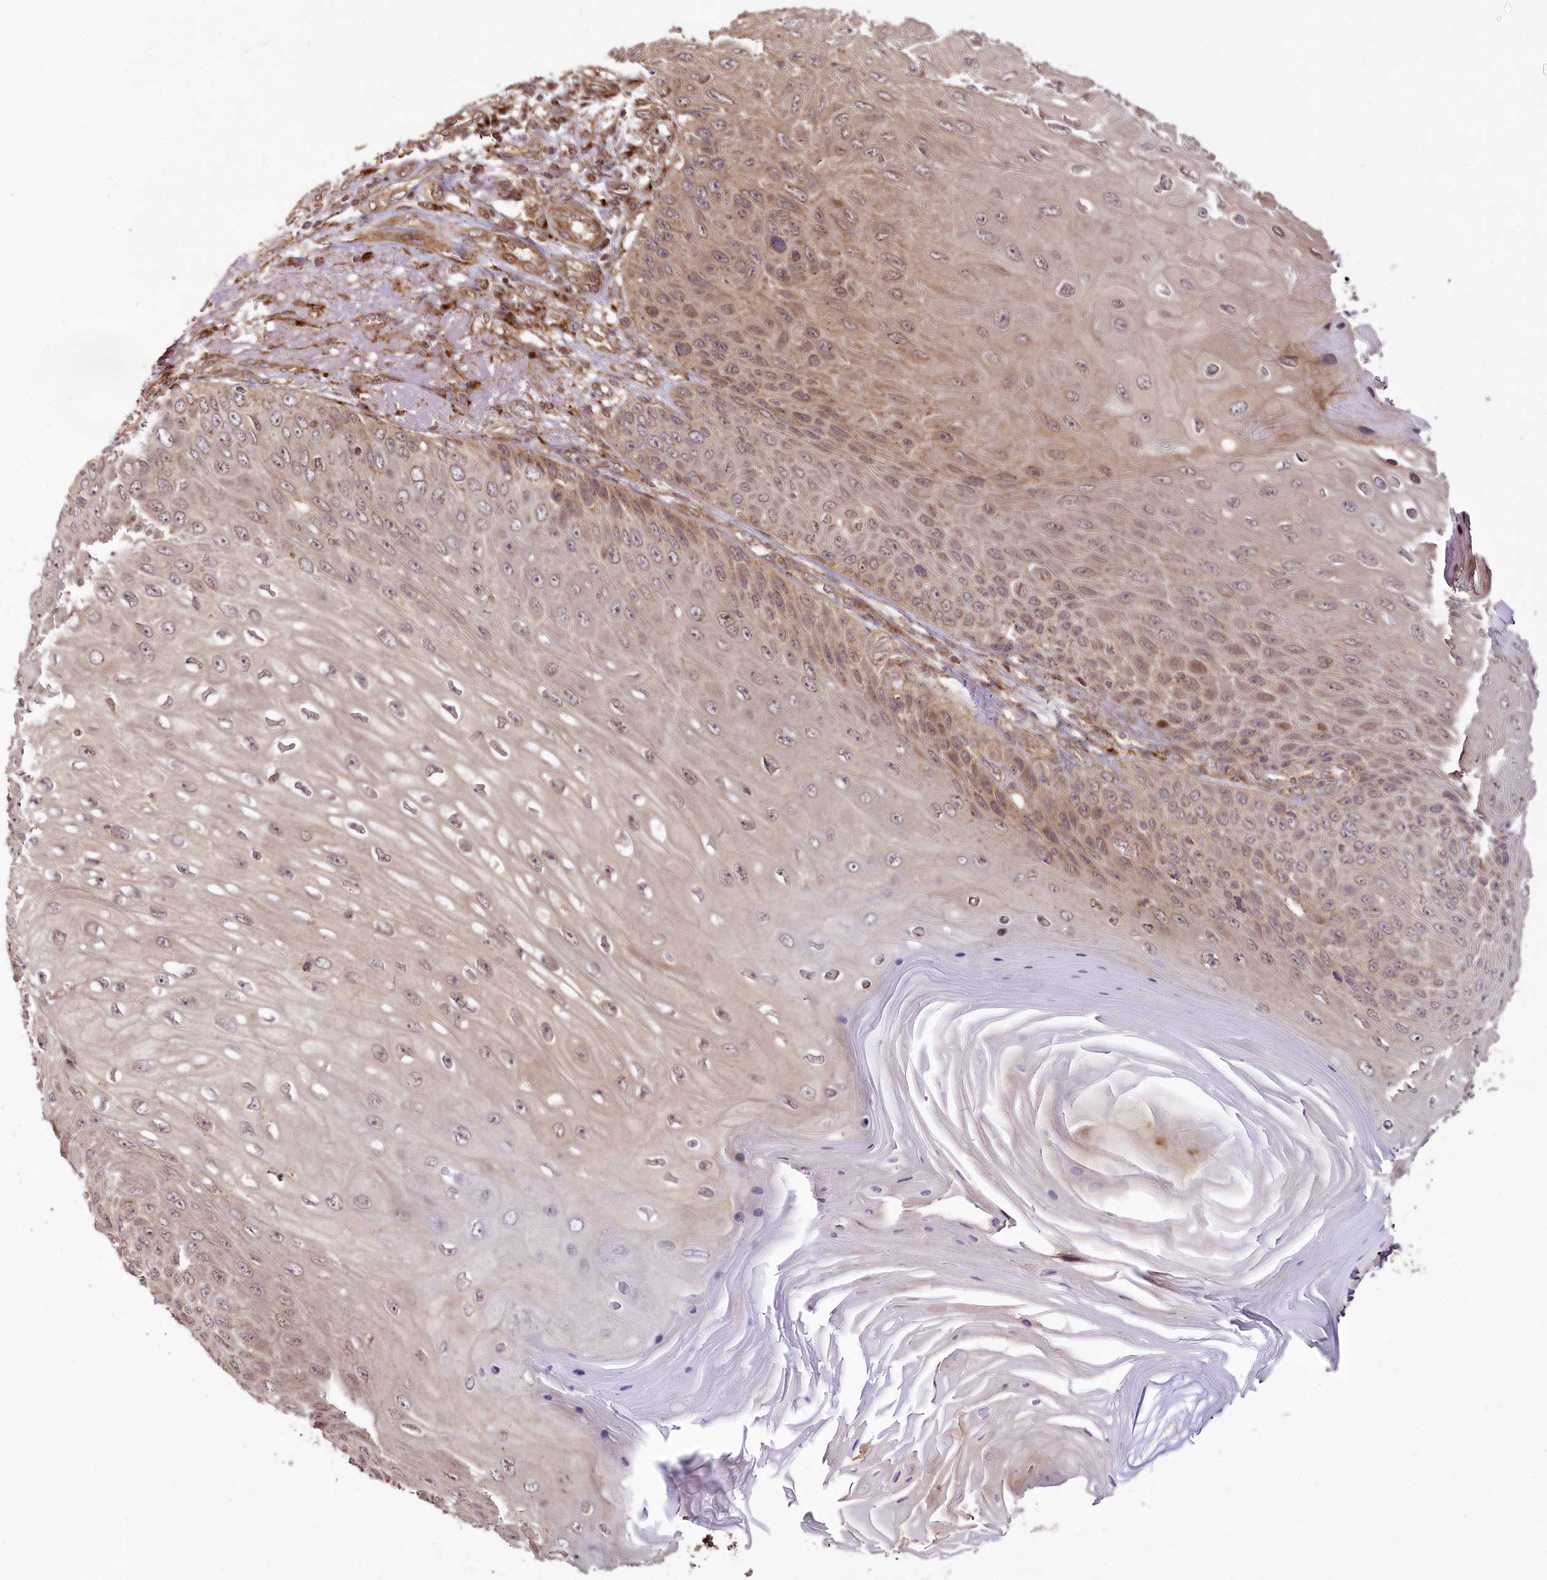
{"staining": {"intensity": "moderate", "quantity": ">75%", "location": "cytoplasmic/membranous,nuclear"}, "tissue": "skin cancer", "cell_type": "Tumor cells", "image_type": "cancer", "snomed": [{"axis": "morphology", "description": "Squamous cell carcinoma, NOS"}, {"axis": "topography", "description": "Skin"}], "caption": "Immunohistochemistry image of skin cancer stained for a protein (brown), which reveals medium levels of moderate cytoplasmic/membranous and nuclear expression in about >75% of tumor cells.", "gene": "COPG1", "patient": {"sex": "female", "age": 88}}